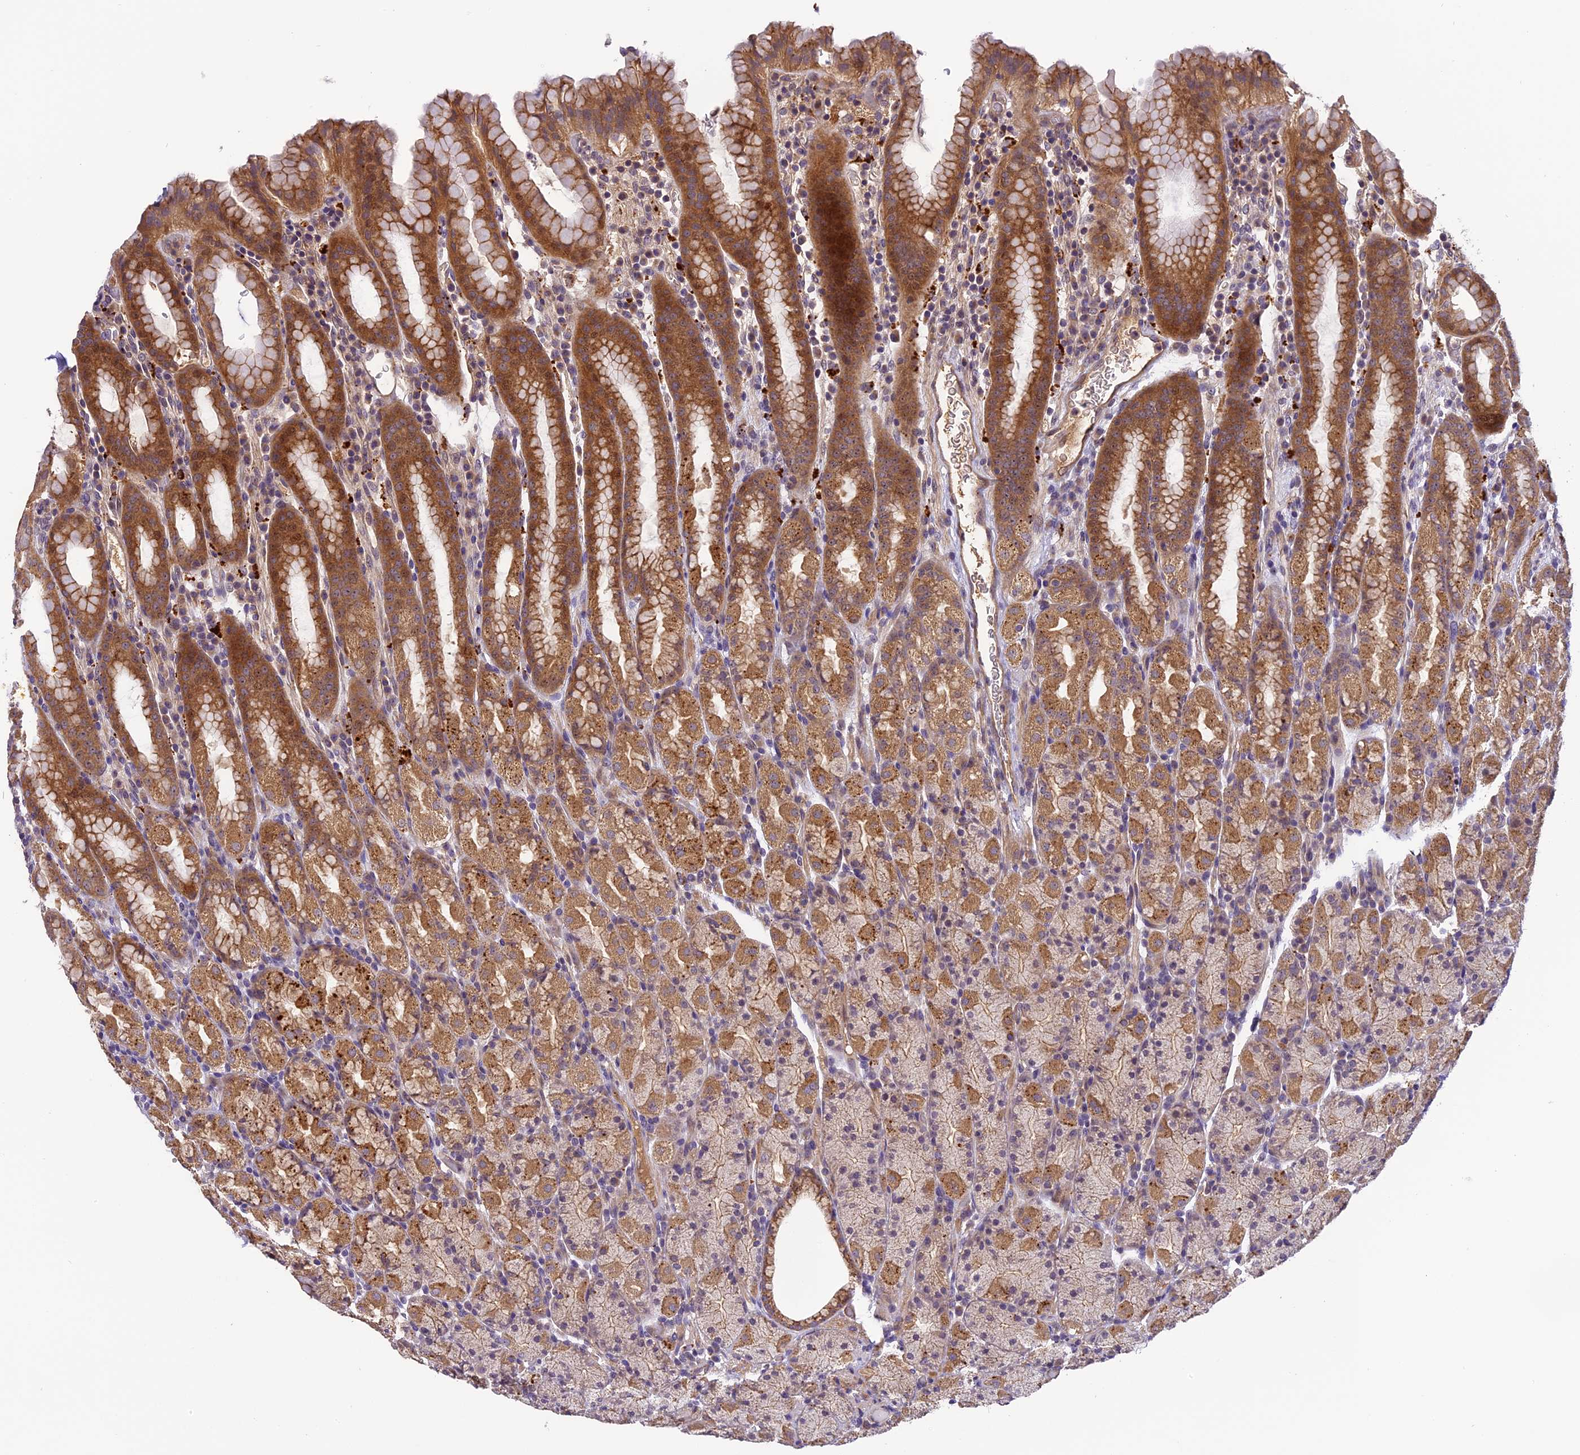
{"staining": {"intensity": "moderate", "quantity": ">75%", "location": "cytoplasmic/membranous"}, "tissue": "stomach", "cell_type": "Glandular cells", "image_type": "normal", "snomed": [{"axis": "morphology", "description": "Normal tissue, NOS"}, {"axis": "topography", "description": "Stomach, upper"}, {"axis": "topography", "description": "Stomach, lower"}, {"axis": "topography", "description": "Small intestine"}], "caption": "A high-resolution micrograph shows immunohistochemistry staining of unremarkable stomach, which exhibits moderate cytoplasmic/membranous positivity in approximately >75% of glandular cells. (IHC, brightfield microscopy, high magnification).", "gene": "FNIP2", "patient": {"sex": "male", "age": 68}}